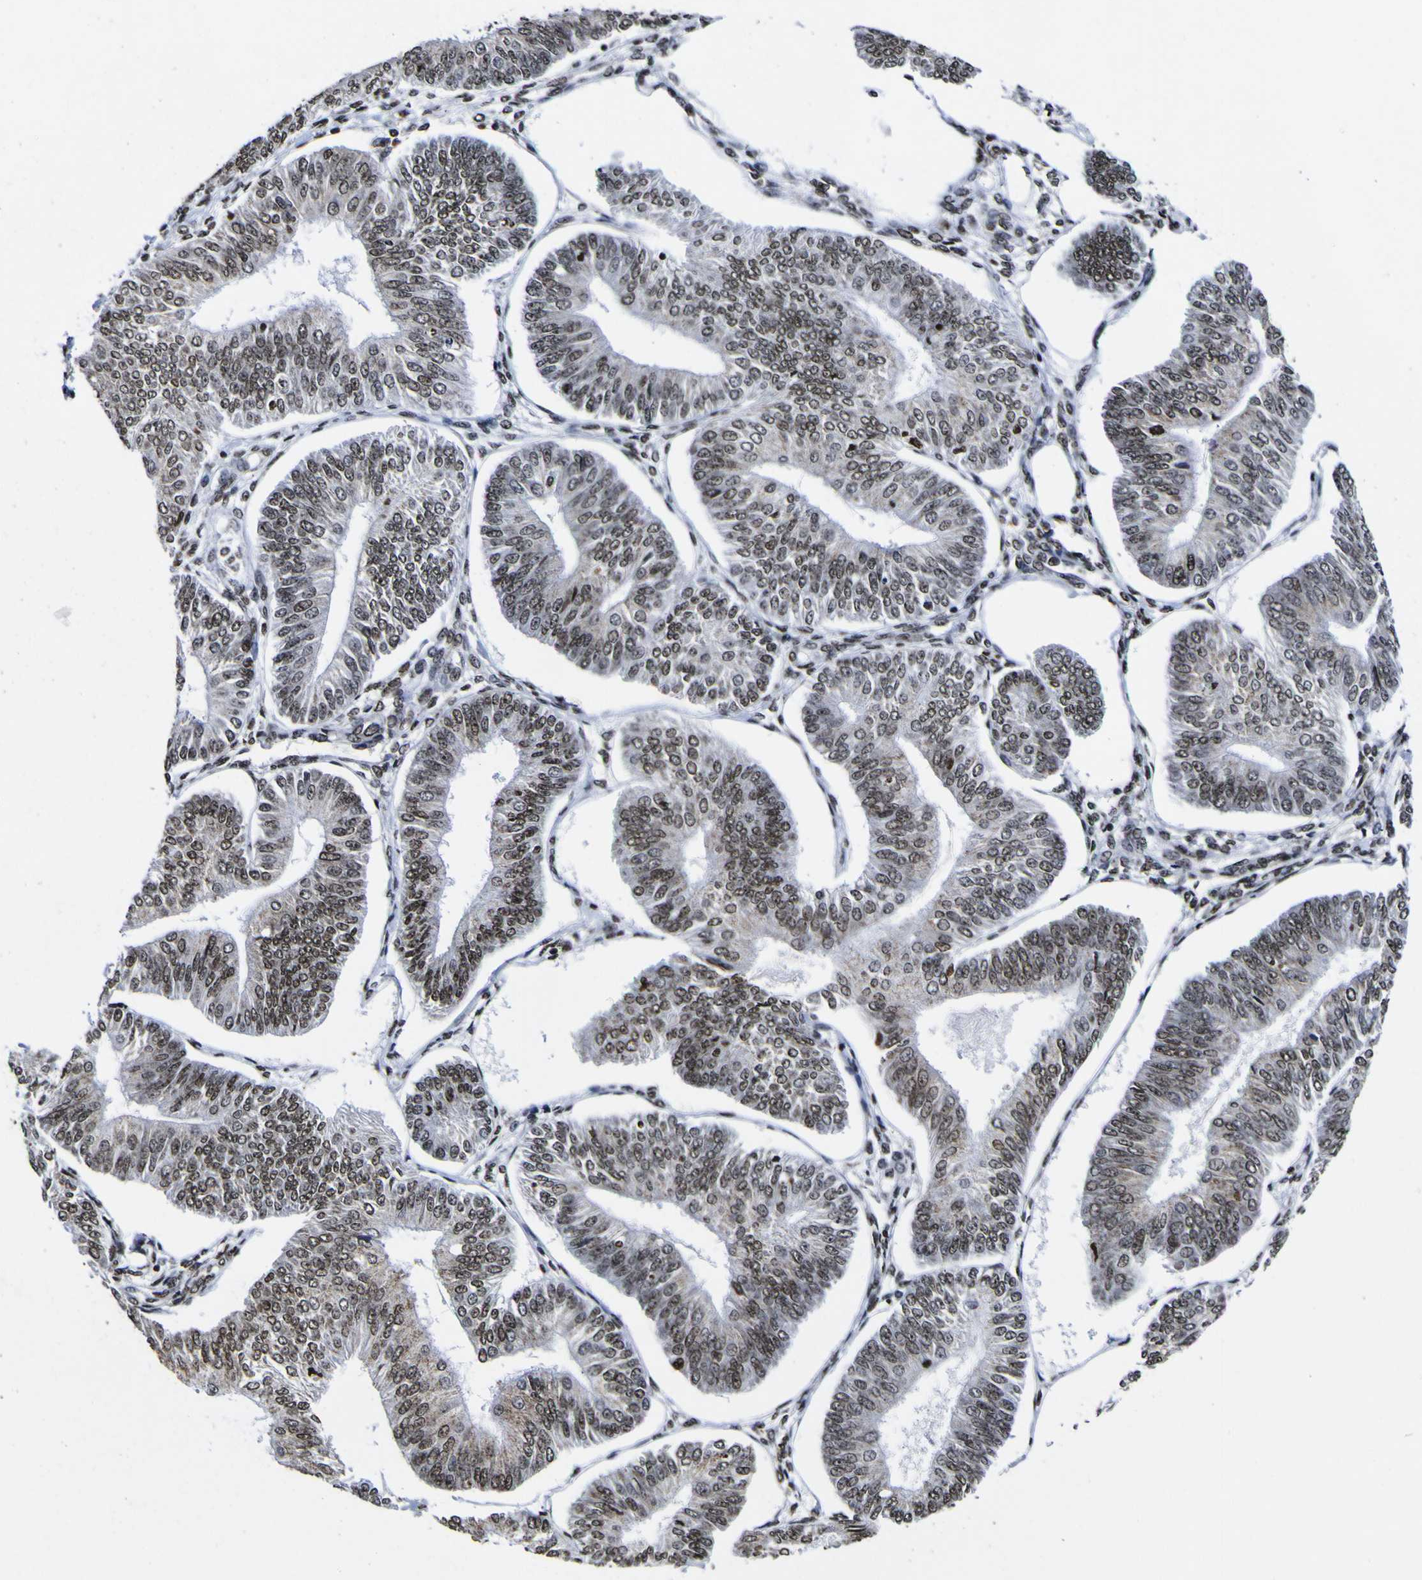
{"staining": {"intensity": "moderate", "quantity": "25%-75%", "location": "nuclear"}, "tissue": "endometrial cancer", "cell_type": "Tumor cells", "image_type": "cancer", "snomed": [{"axis": "morphology", "description": "Adenocarcinoma, NOS"}, {"axis": "topography", "description": "Endometrium"}], "caption": "Endometrial adenocarcinoma tissue reveals moderate nuclear staining in approximately 25%-75% of tumor cells", "gene": "PIAS1", "patient": {"sex": "female", "age": 58}}